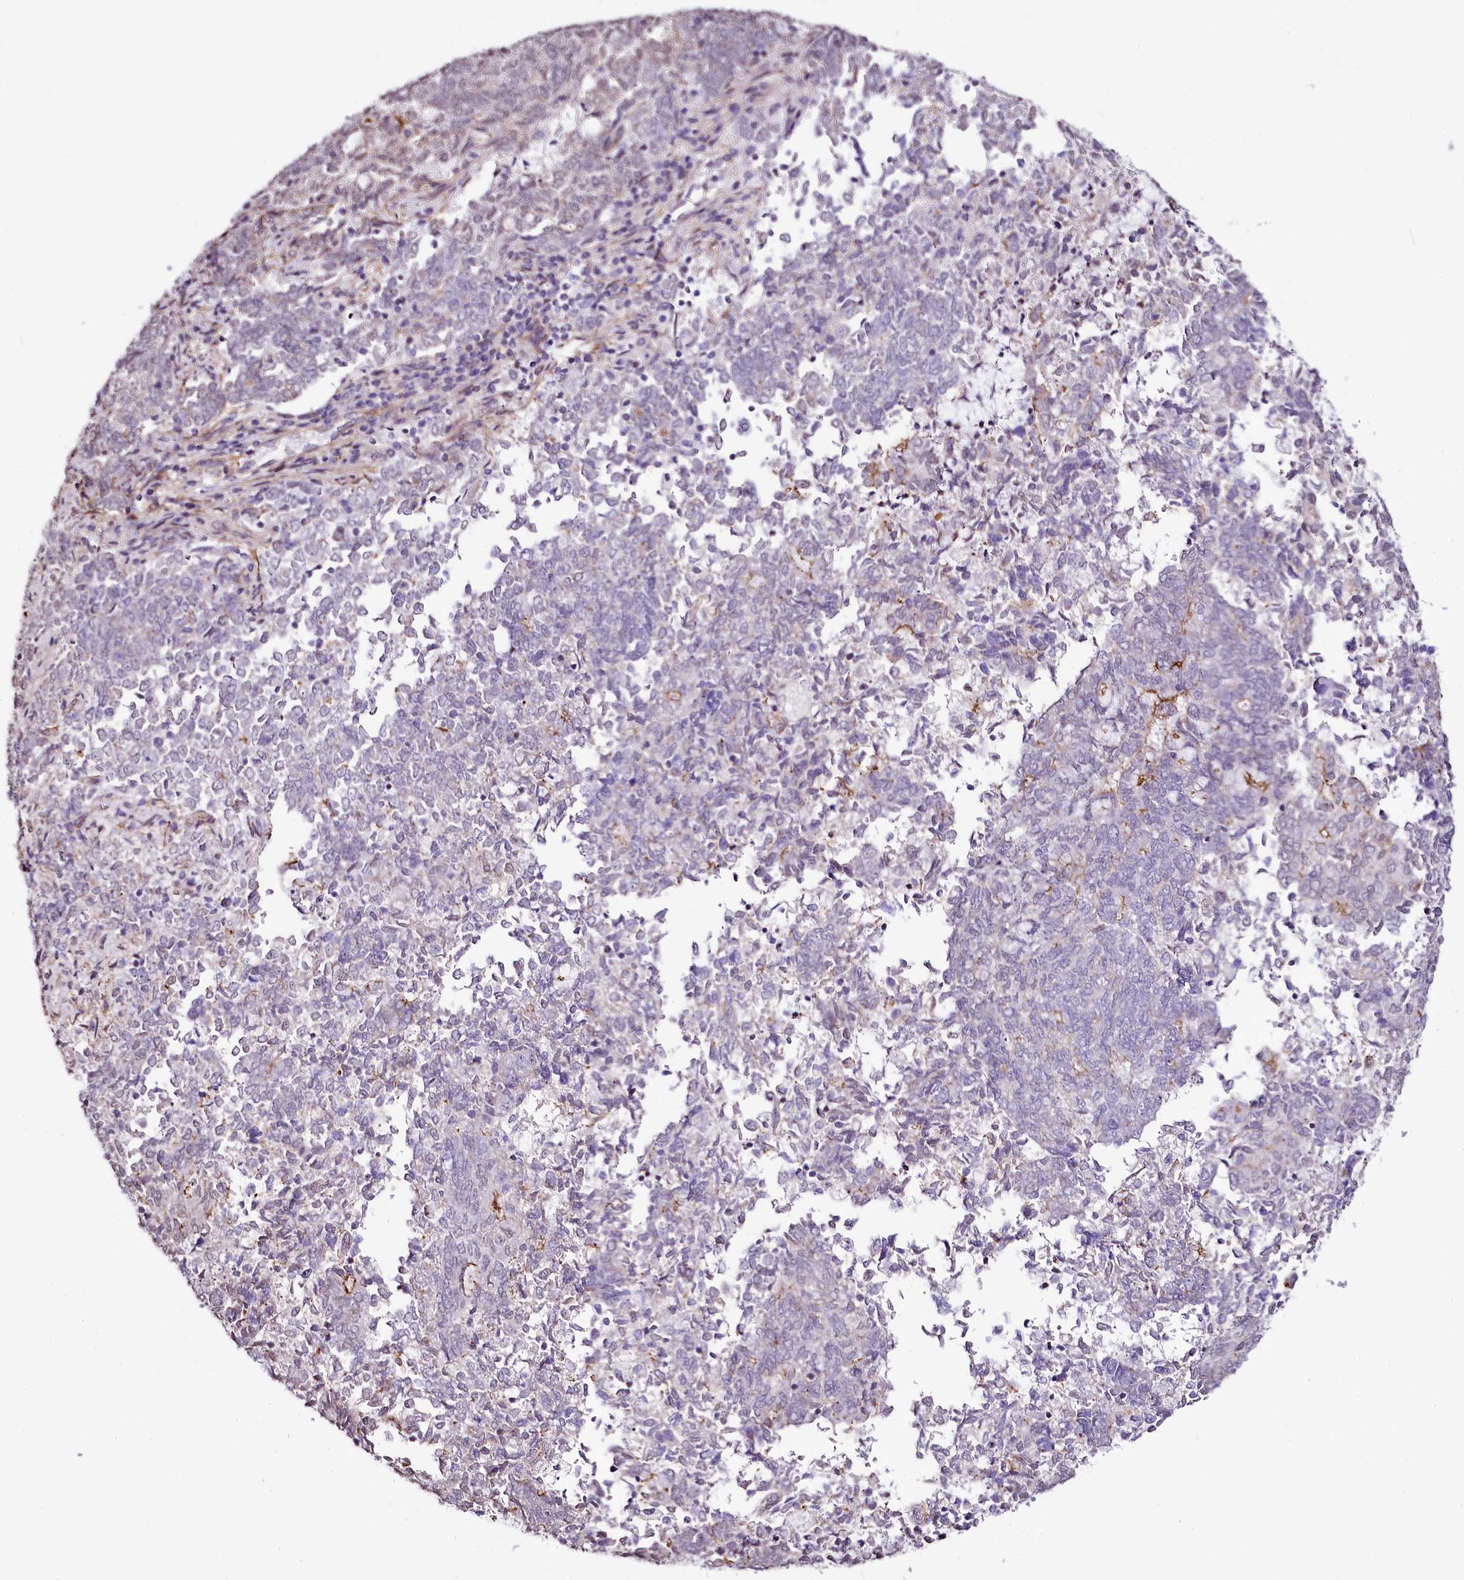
{"staining": {"intensity": "negative", "quantity": "none", "location": "none"}, "tissue": "endometrial cancer", "cell_type": "Tumor cells", "image_type": "cancer", "snomed": [{"axis": "morphology", "description": "Adenocarcinoma, NOS"}, {"axis": "topography", "description": "Endometrium"}], "caption": "Image shows no significant protein expression in tumor cells of endometrial cancer.", "gene": "ST7", "patient": {"sex": "female", "age": 80}}